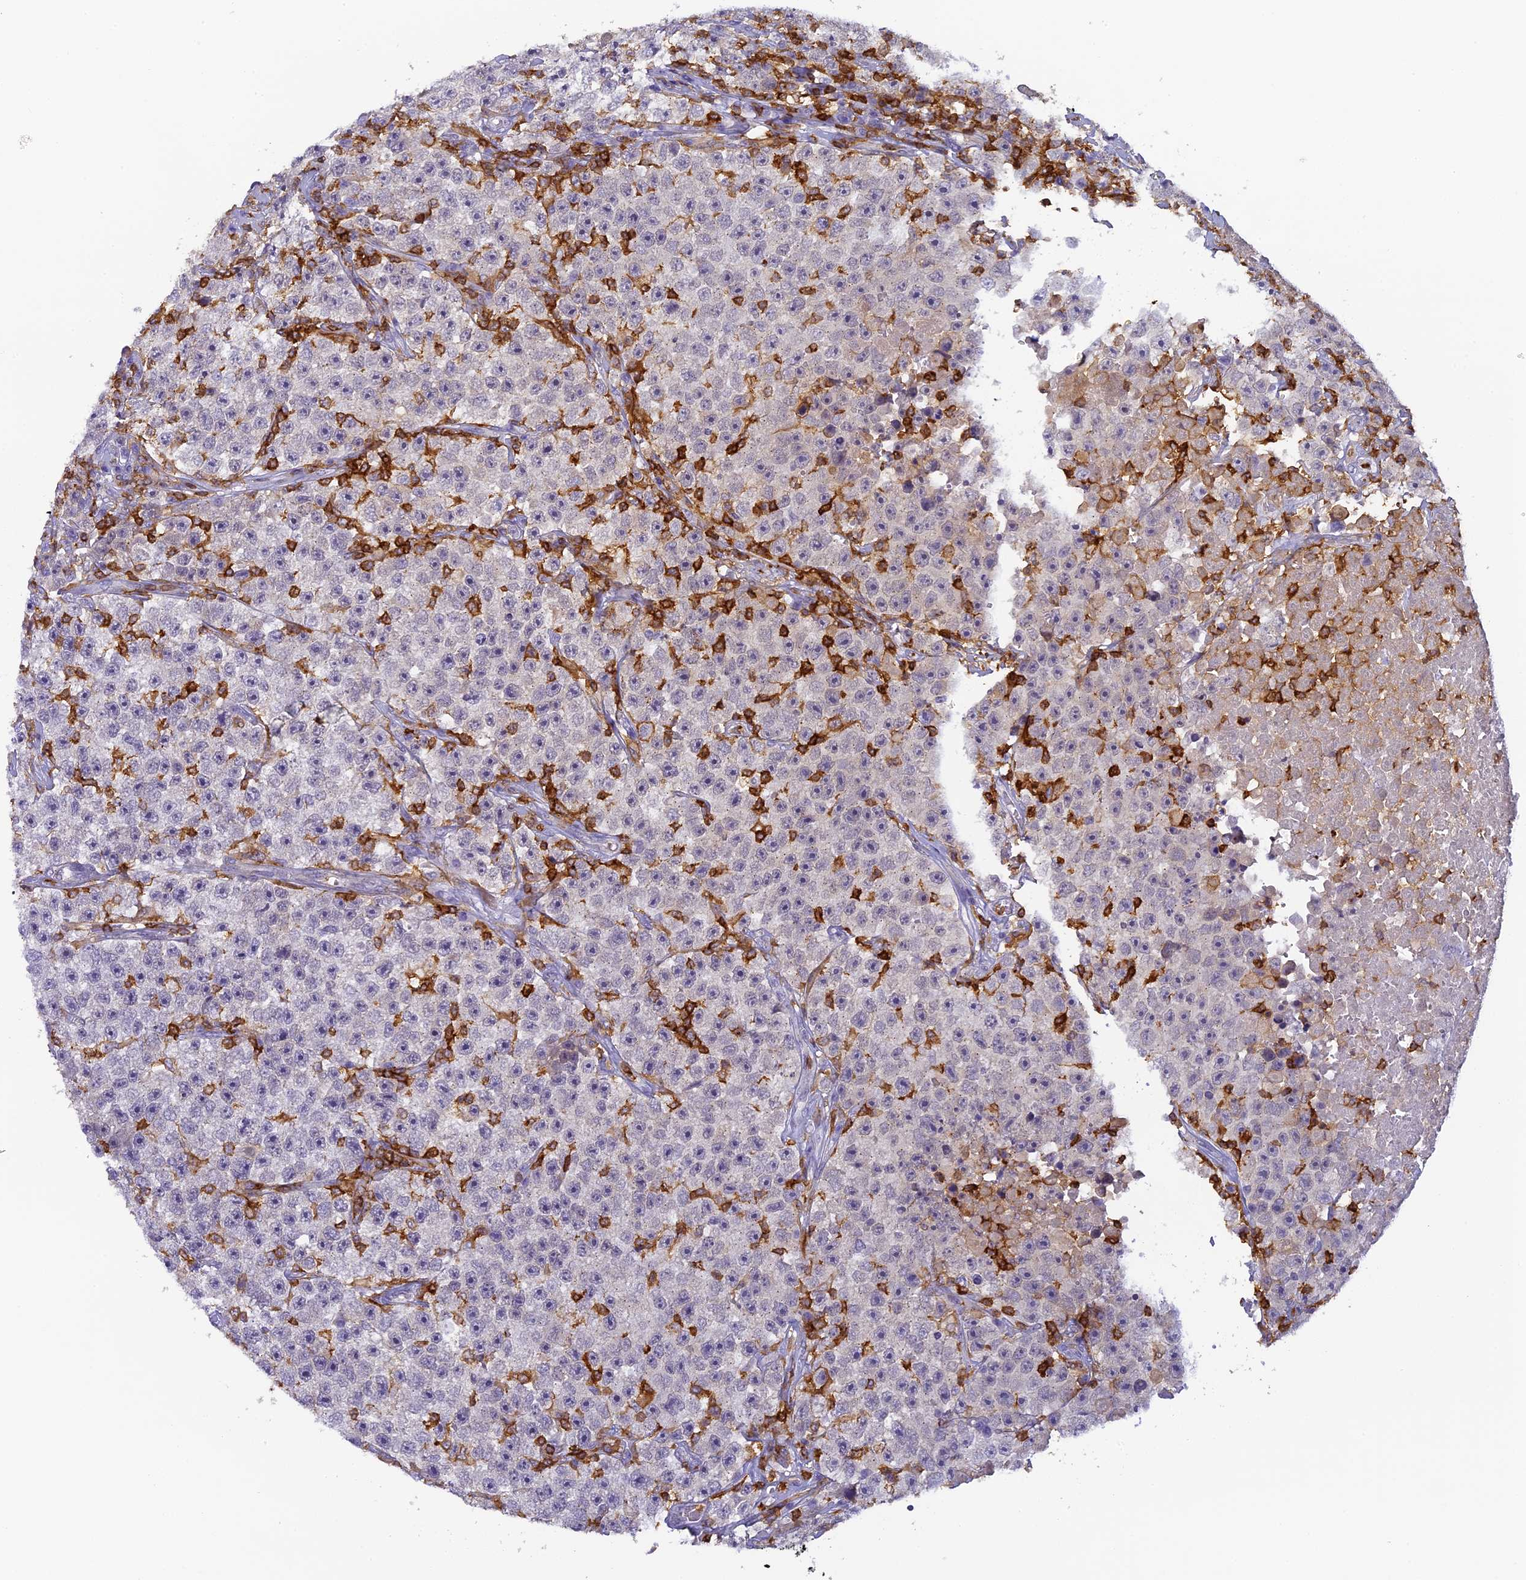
{"staining": {"intensity": "negative", "quantity": "none", "location": "none"}, "tissue": "testis cancer", "cell_type": "Tumor cells", "image_type": "cancer", "snomed": [{"axis": "morphology", "description": "Seminoma, NOS"}, {"axis": "topography", "description": "Testis"}], "caption": "DAB immunohistochemical staining of human seminoma (testis) displays no significant staining in tumor cells. The staining was performed using DAB to visualize the protein expression in brown, while the nuclei were stained in blue with hematoxylin (Magnification: 20x).", "gene": "FYB1", "patient": {"sex": "male", "age": 22}}